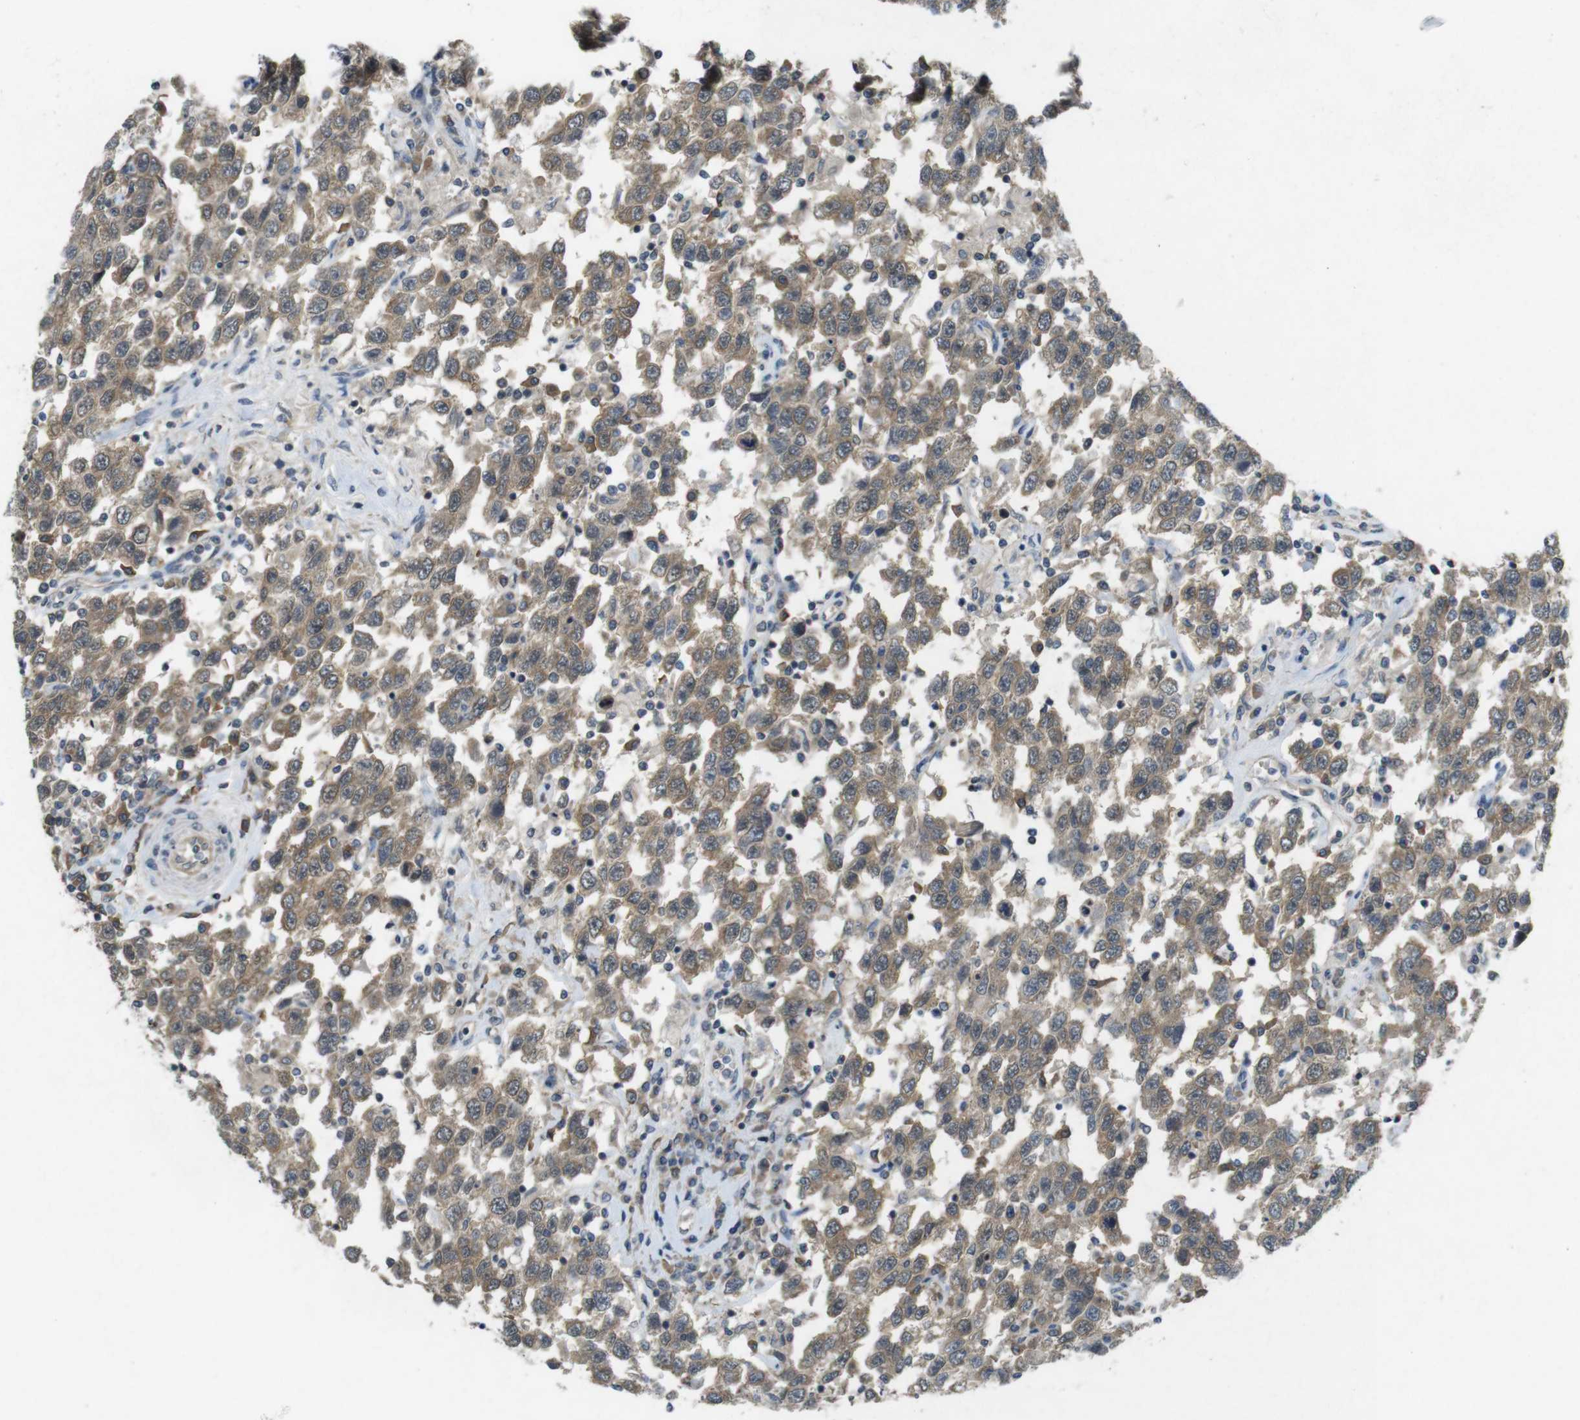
{"staining": {"intensity": "moderate", "quantity": ">75%", "location": "cytoplasmic/membranous"}, "tissue": "testis cancer", "cell_type": "Tumor cells", "image_type": "cancer", "snomed": [{"axis": "morphology", "description": "Seminoma, NOS"}, {"axis": "topography", "description": "Testis"}], "caption": "Testis cancer tissue displays moderate cytoplasmic/membranous expression in about >75% of tumor cells, visualized by immunohistochemistry.", "gene": "SUGT1", "patient": {"sex": "male", "age": 41}}